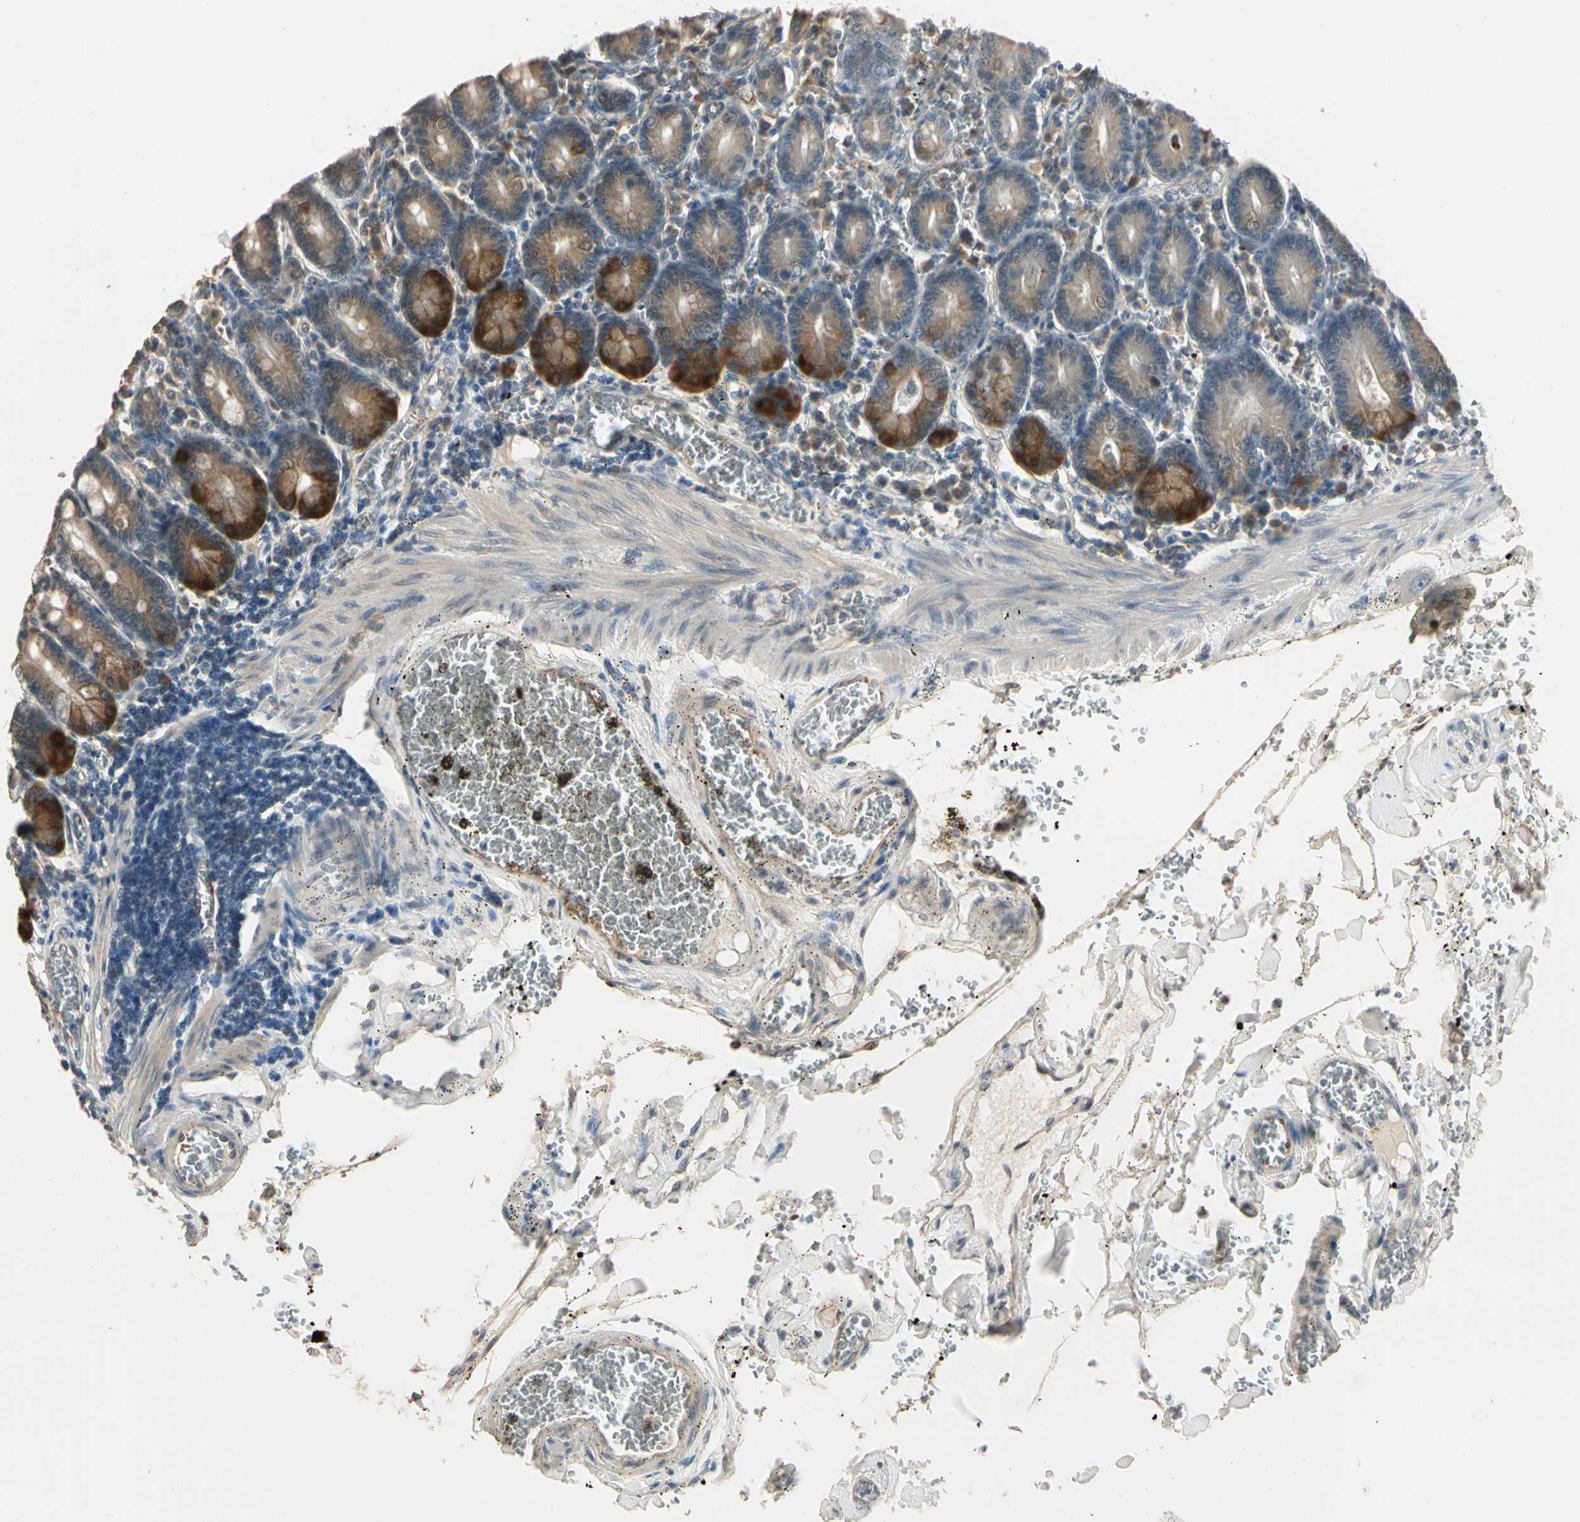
{"staining": {"intensity": "strong", "quantity": "25%-75%", "location": "cytoplasmic/membranous"}, "tissue": "small intestine", "cell_type": "Glandular cells", "image_type": "normal", "snomed": [{"axis": "morphology", "description": "Normal tissue, NOS"}, {"axis": "topography", "description": "Small intestine"}], "caption": "Normal small intestine displays strong cytoplasmic/membranous positivity in approximately 25%-75% of glandular cells Immunohistochemistry (ihc) stains the protein of interest in brown and the nuclei are stained blue..", "gene": "TASOR", "patient": {"sex": "male", "age": 71}}